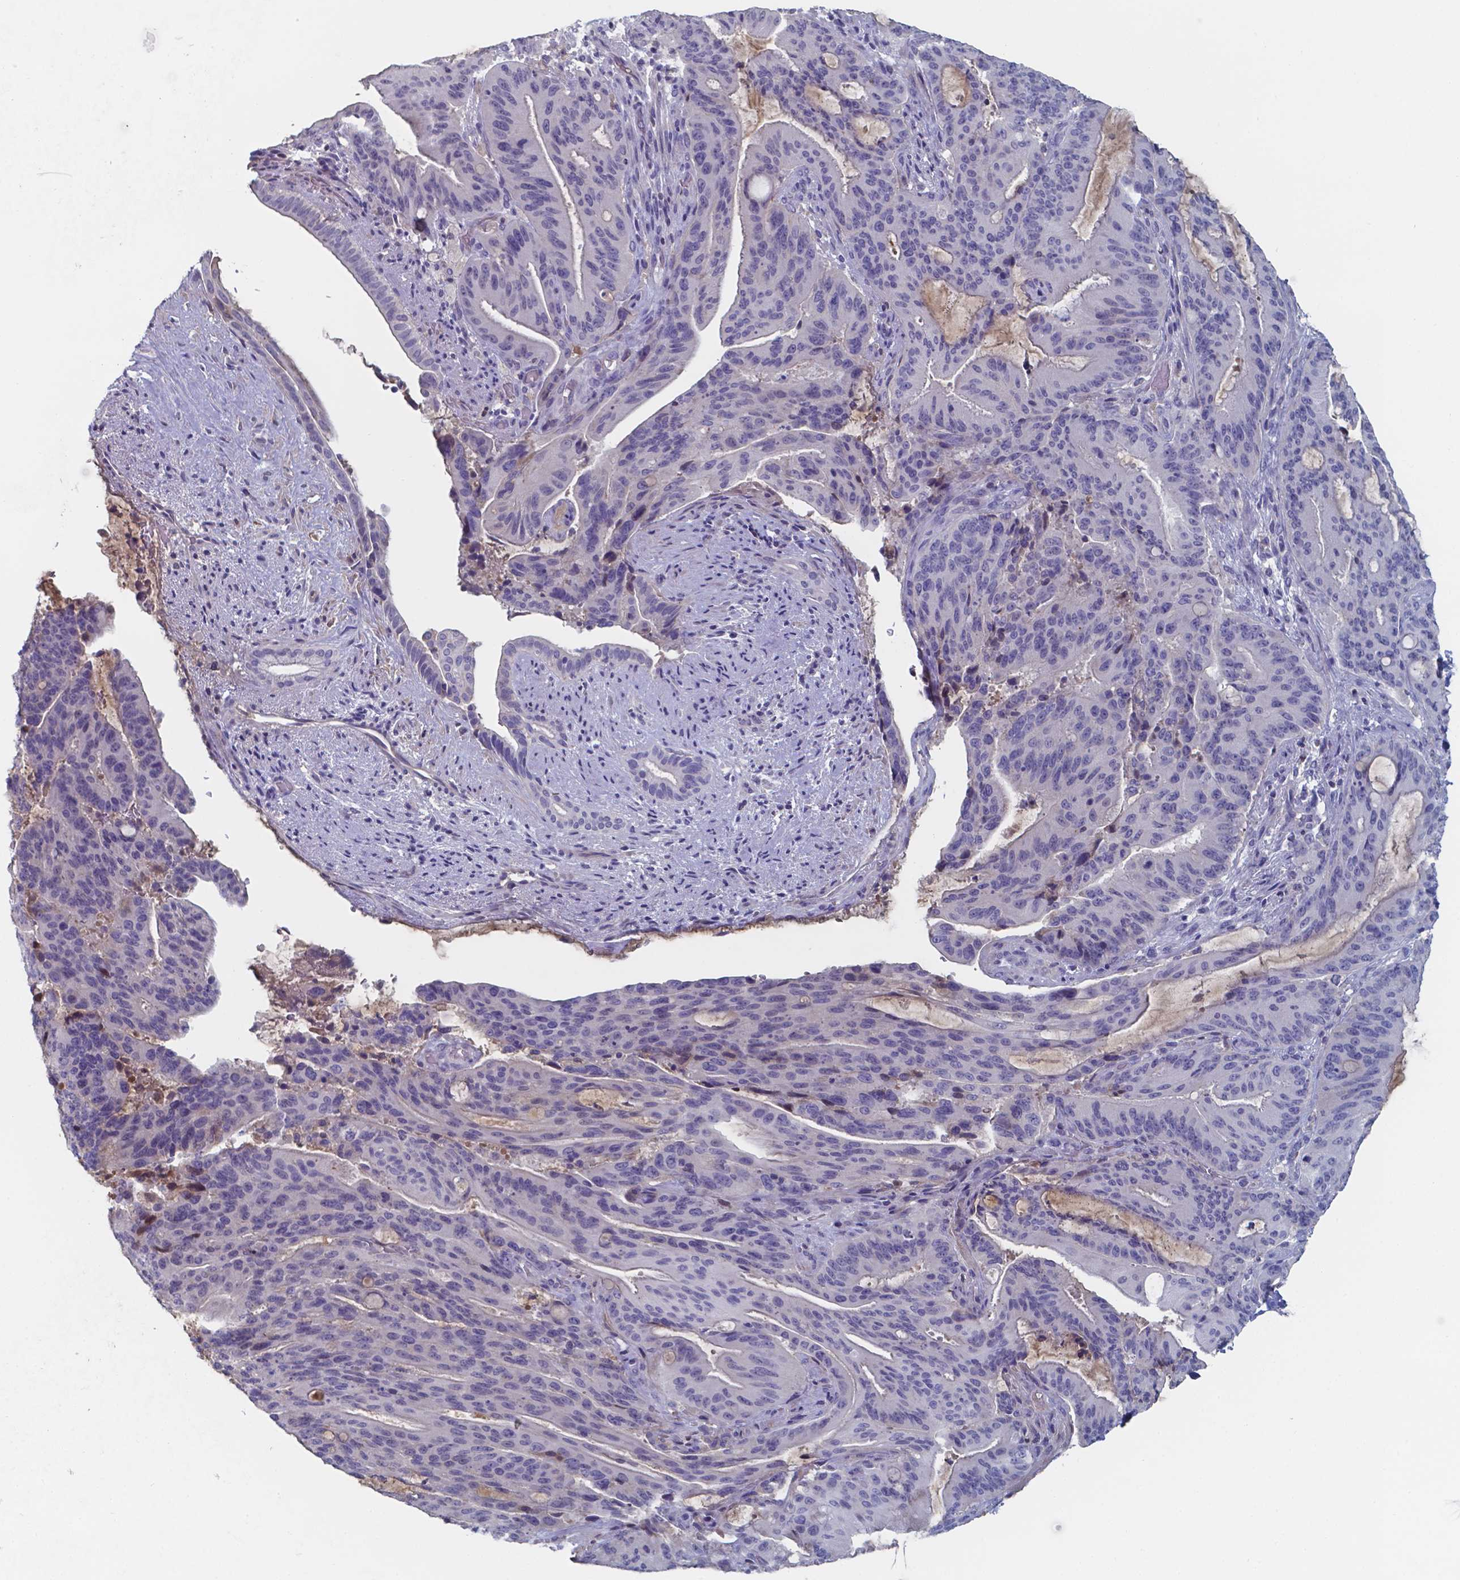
{"staining": {"intensity": "negative", "quantity": "none", "location": "none"}, "tissue": "liver cancer", "cell_type": "Tumor cells", "image_type": "cancer", "snomed": [{"axis": "morphology", "description": "Cholangiocarcinoma"}, {"axis": "topography", "description": "Liver"}], "caption": "Immunohistochemistry histopathology image of human liver cancer stained for a protein (brown), which displays no expression in tumor cells.", "gene": "BTBD17", "patient": {"sex": "female", "age": 73}}